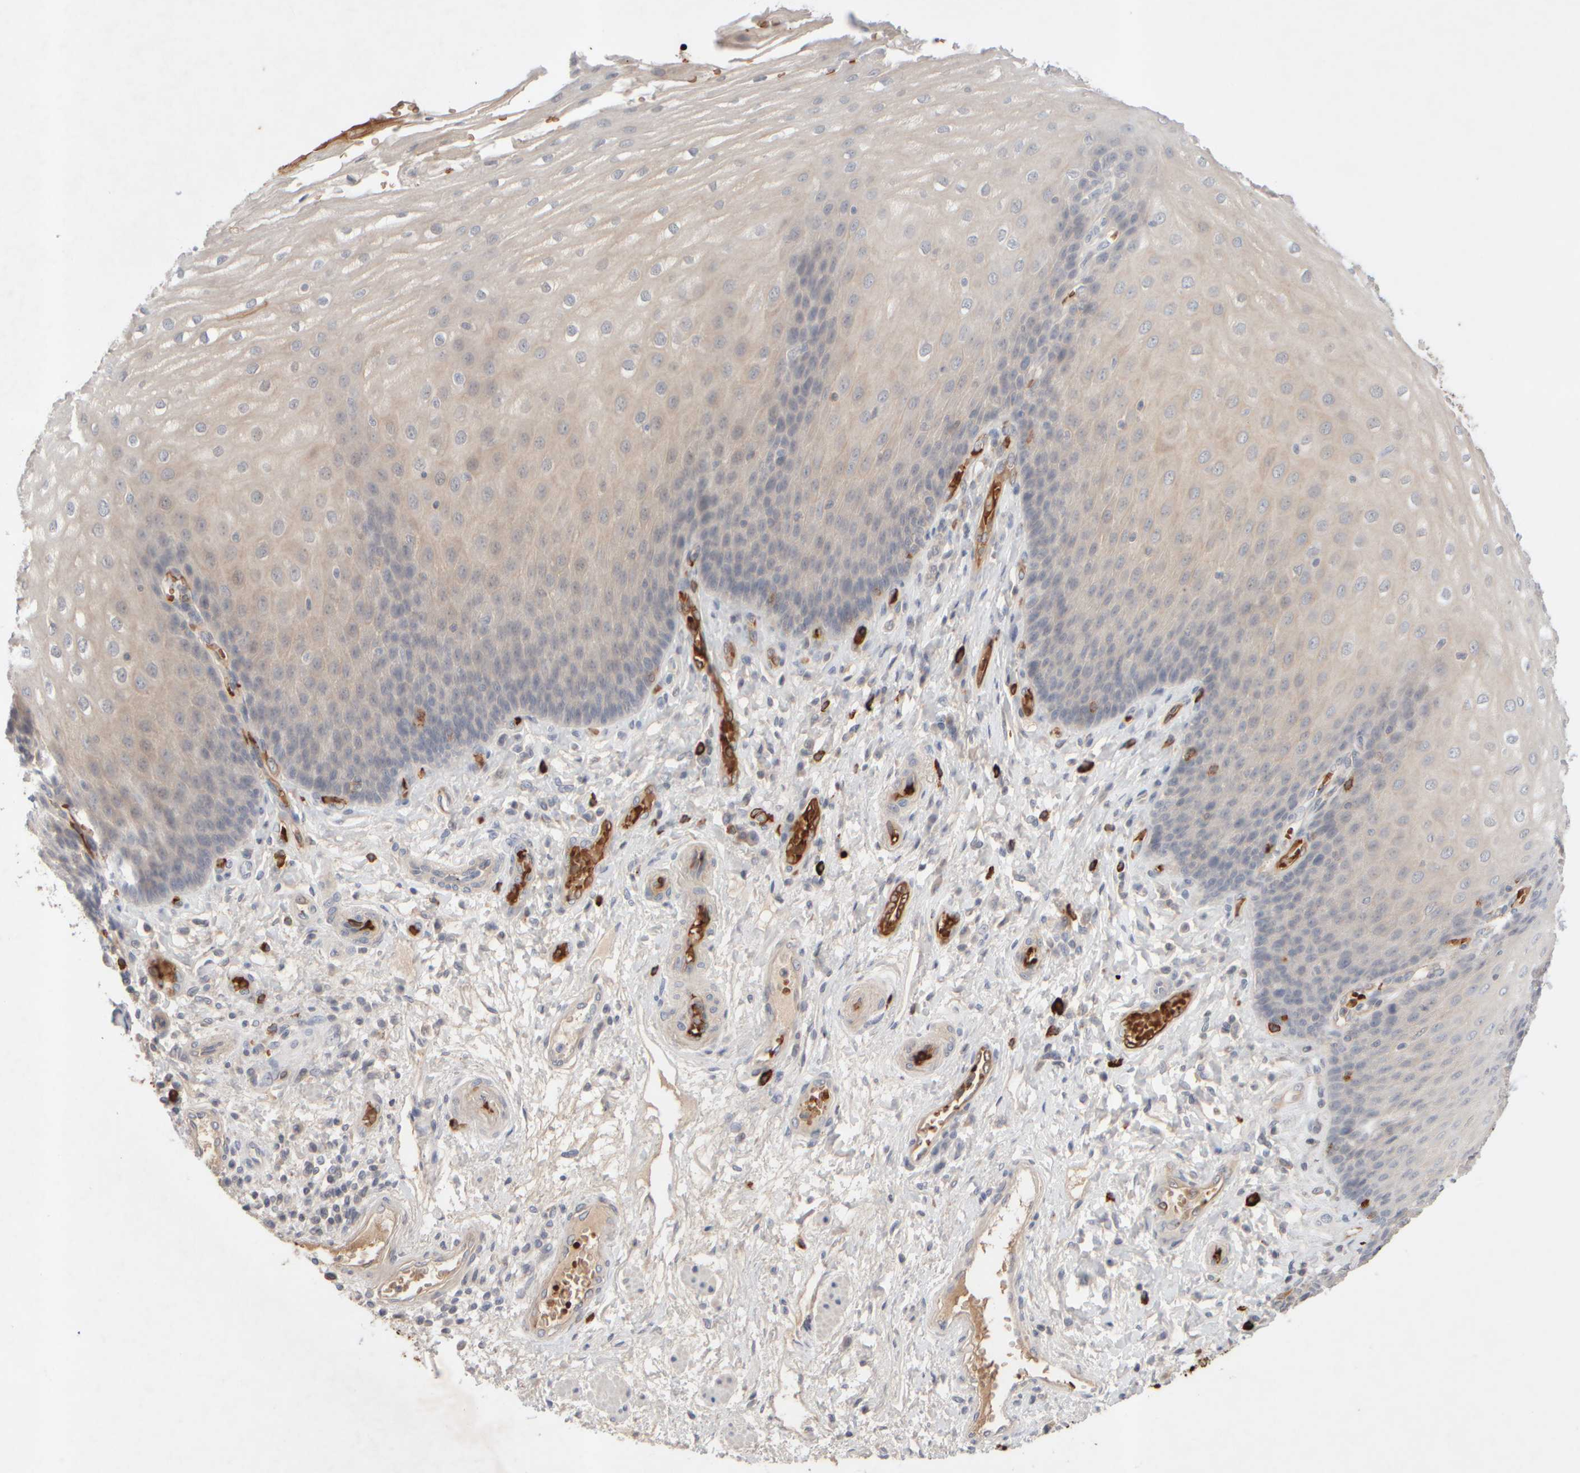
{"staining": {"intensity": "weak", "quantity": "<25%", "location": "cytoplasmic/membranous"}, "tissue": "esophagus", "cell_type": "Squamous epithelial cells", "image_type": "normal", "snomed": [{"axis": "morphology", "description": "Normal tissue, NOS"}, {"axis": "topography", "description": "Esophagus"}], "caption": "The image exhibits no staining of squamous epithelial cells in benign esophagus. Nuclei are stained in blue.", "gene": "MST1", "patient": {"sex": "male", "age": 54}}